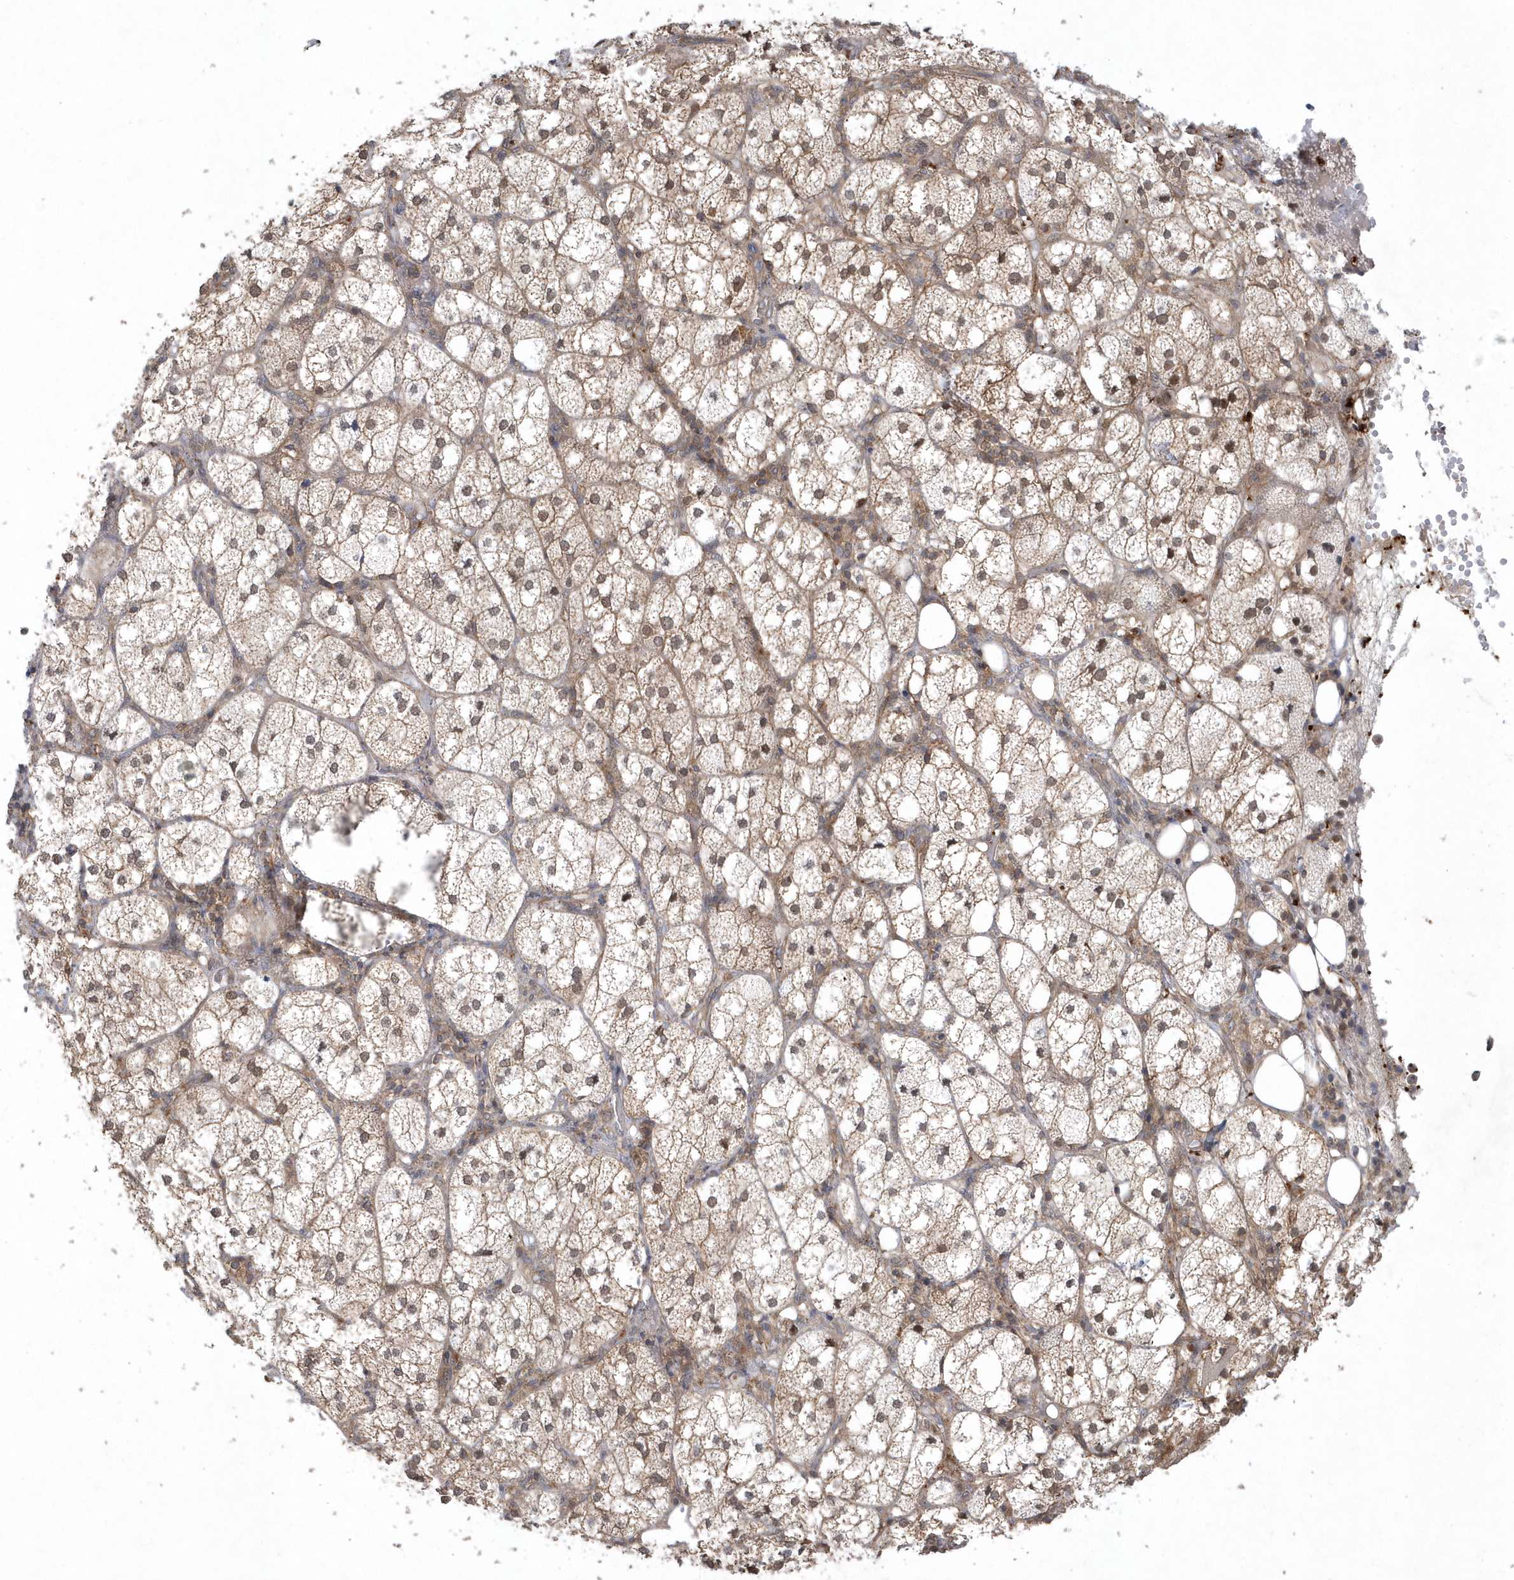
{"staining": {"intensity": "moderate", "quantity": ">75%", "location": "cytoplasmic/membranous,nuclear"}, "tissue": "adrenal gland", "cell_type": "Glandular cells", "image_type": "normal", "snomed": [{"axis": "morphology", "description": "Normal tissue, NOS"}, {"axis": "topography", "description": "Adrenal gland"}], "caption": "A histopathology image of human adrenal gland stained for a protein demonstrates moderate cytoplasmic/membranous,nuclear brown staining in glandular cells. The protein of interest is shown in brown color, while the nuclei are stained blue.", "gene": "ACYP1", "patient": {"sex": "female", "age": 61}}